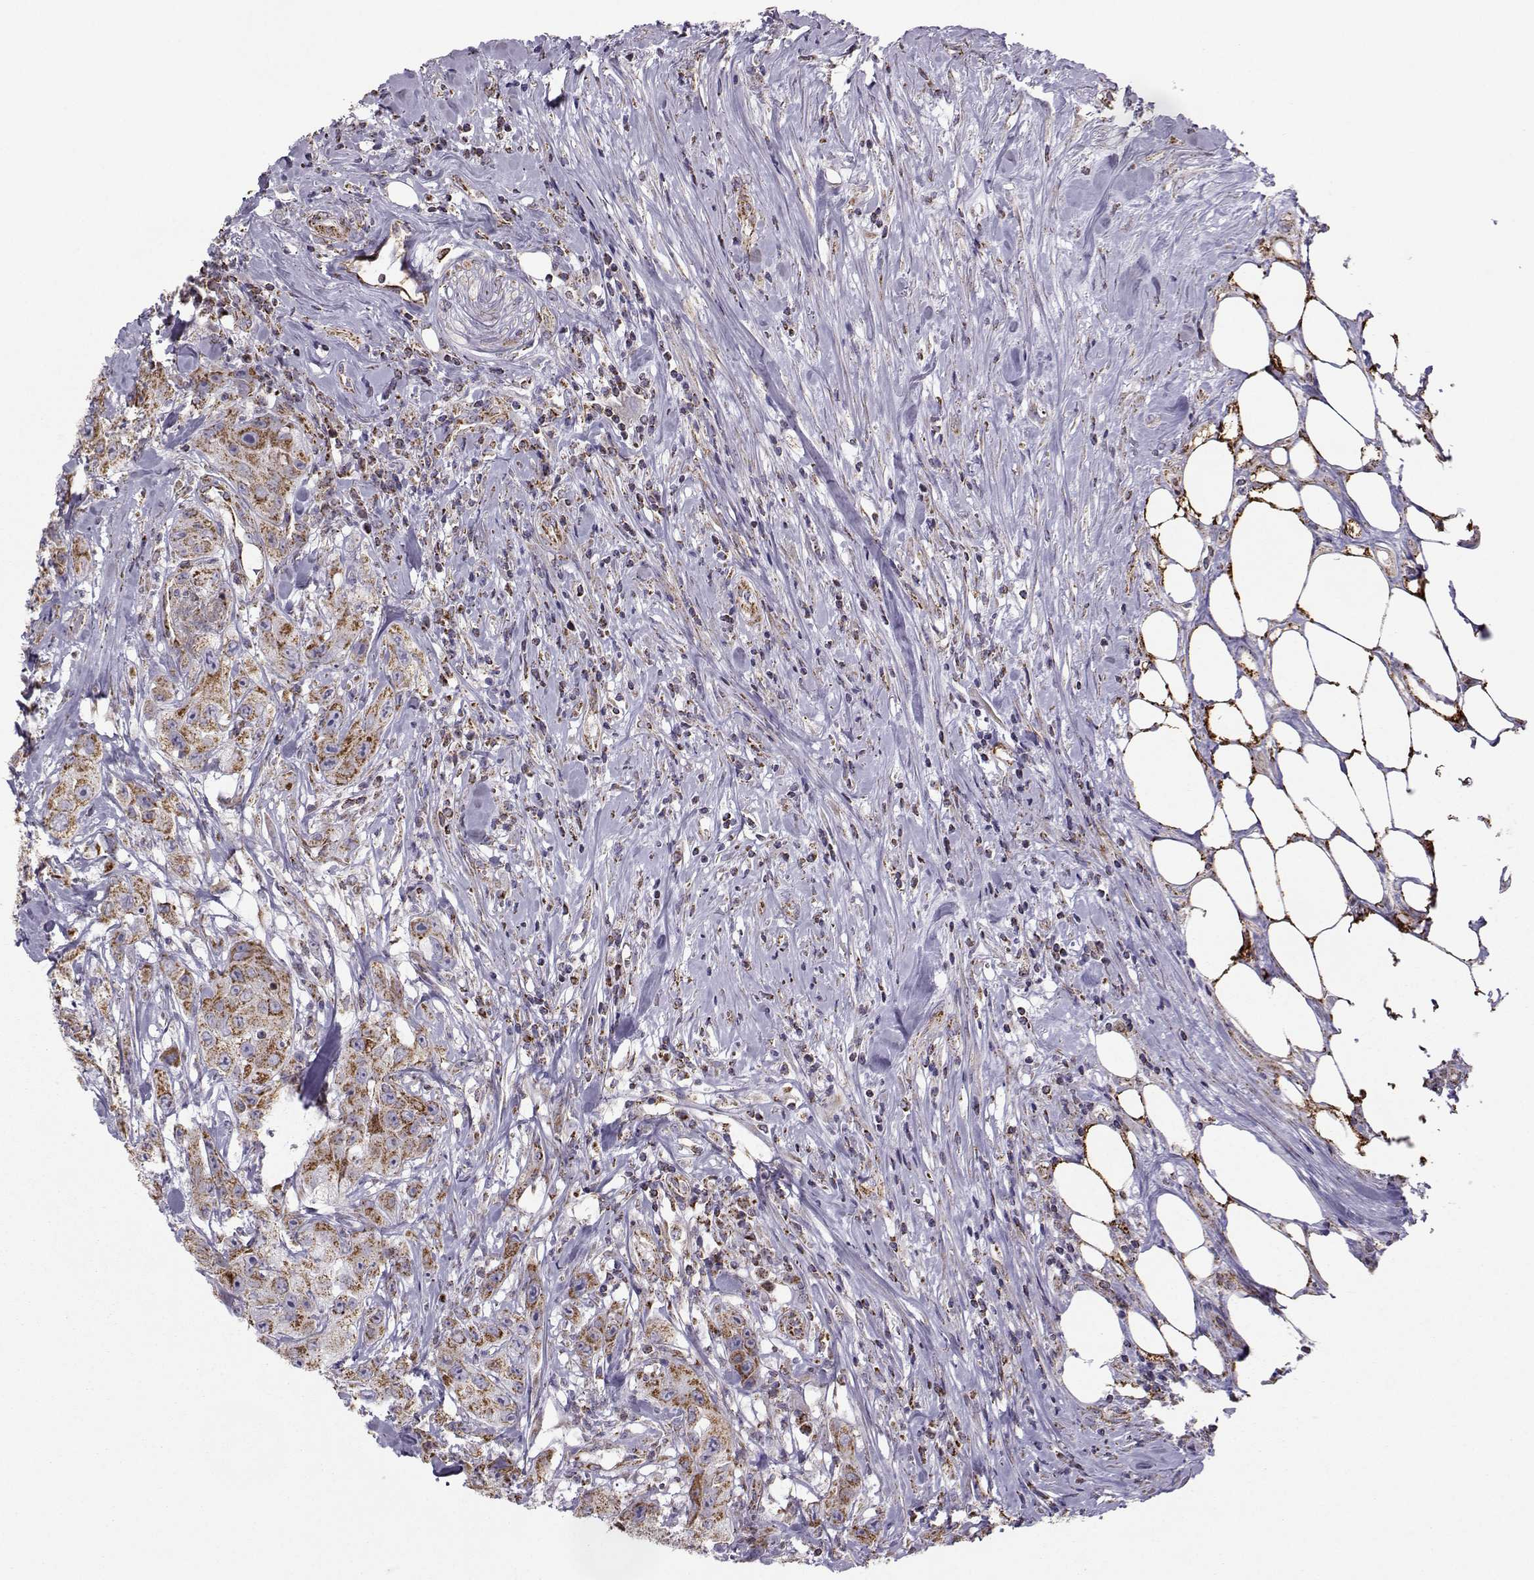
{"staining": {"intensity": "moderate", "quantity": "25%-75%", "location": "cytoplasmic/membranous"}, "tissue": "urothelial cancer", "cell_type": "Tumor cells", "image_type": "cancer", "snomed": [{"axis": "morphology", "description": "Urothelial carcinoma, High grade"}, {"axis": "topography", "description": "Urinary bladder"}], "caption": "Immunohistochemistry (IHC) of human high-grade urothelial carcinoma displays medium levels of moderate cytoplasmic/membranous positivity in about 25%-75% of tumor cells. The staining was performed using DAB, with brown indicating positive protein expression. Nuclei are stained blue with hematoxylin.", "gene": "NECAB3", "patient": {"sex": "male", "age": 79}}